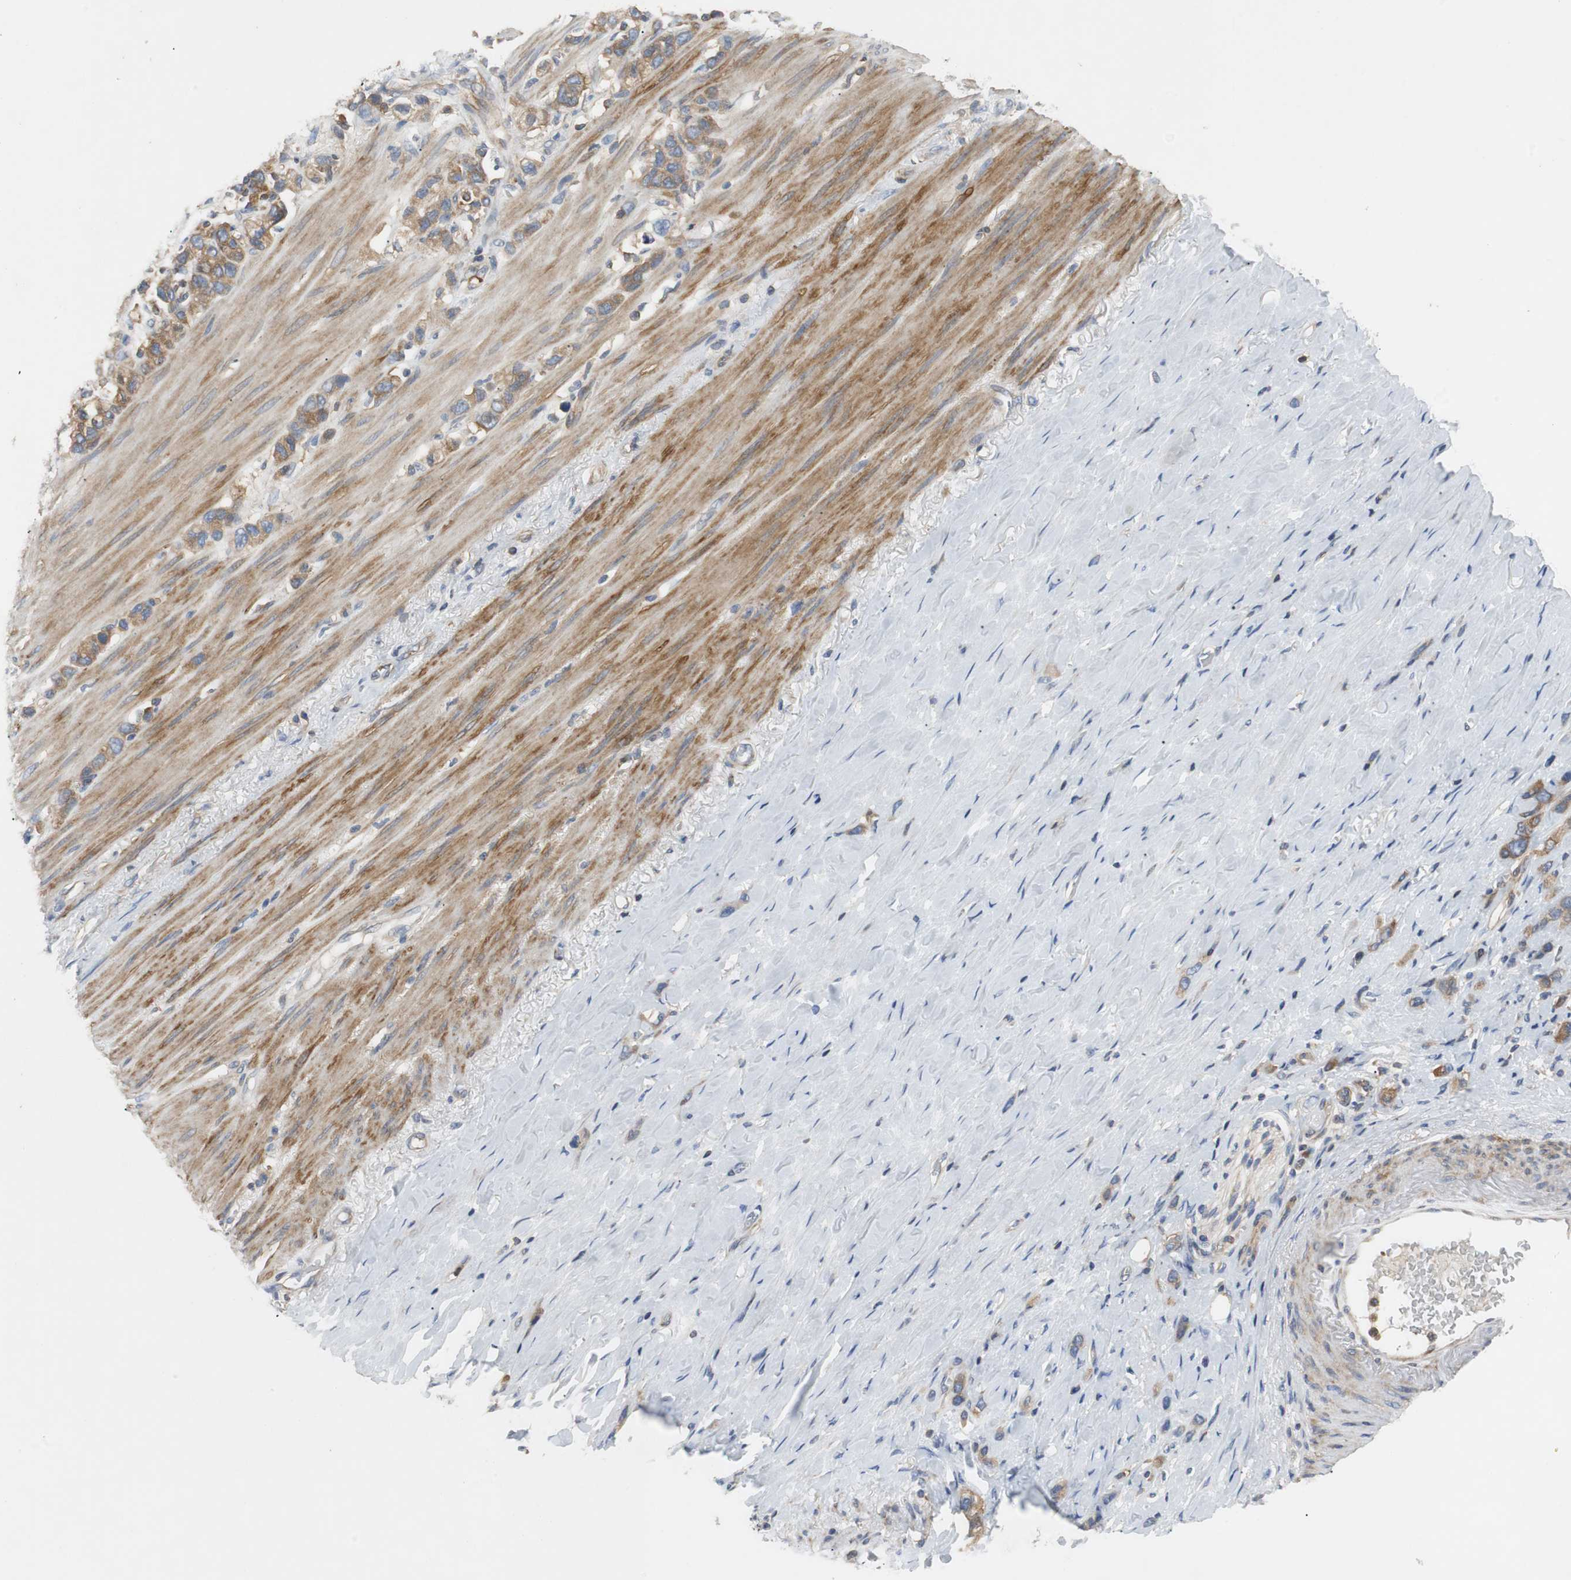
{"staining": {"intensity": "moderate", "quantity": ">75%", "location": "cytoplasmic/membranous"}, "tissue": "stomach cancer", "cell_type": "Tumor cells", "image_type": "cancer", "snomed": [{"axis": "morphology", "description": "Normal tissue, NOS"}, {"axis": "morphology", "description": "Adenocarcinoma, NOS"}, {"axis": "morphology", "description": "Adenocarcinoma, High grade"}, {"axis": "topography", "description": "Stomach, upper"}, {"axis": "topography", "description": "Stomach"}], "caption": "Tumor cells demonstrate medium levels of moderate cytoplasmic/membranous staining in approximately >75% of cells in human stomach cancer (high-grade adenocarcinoma).", "gene": "GYS1", "patient": {"sex": "female", "age": 65}}